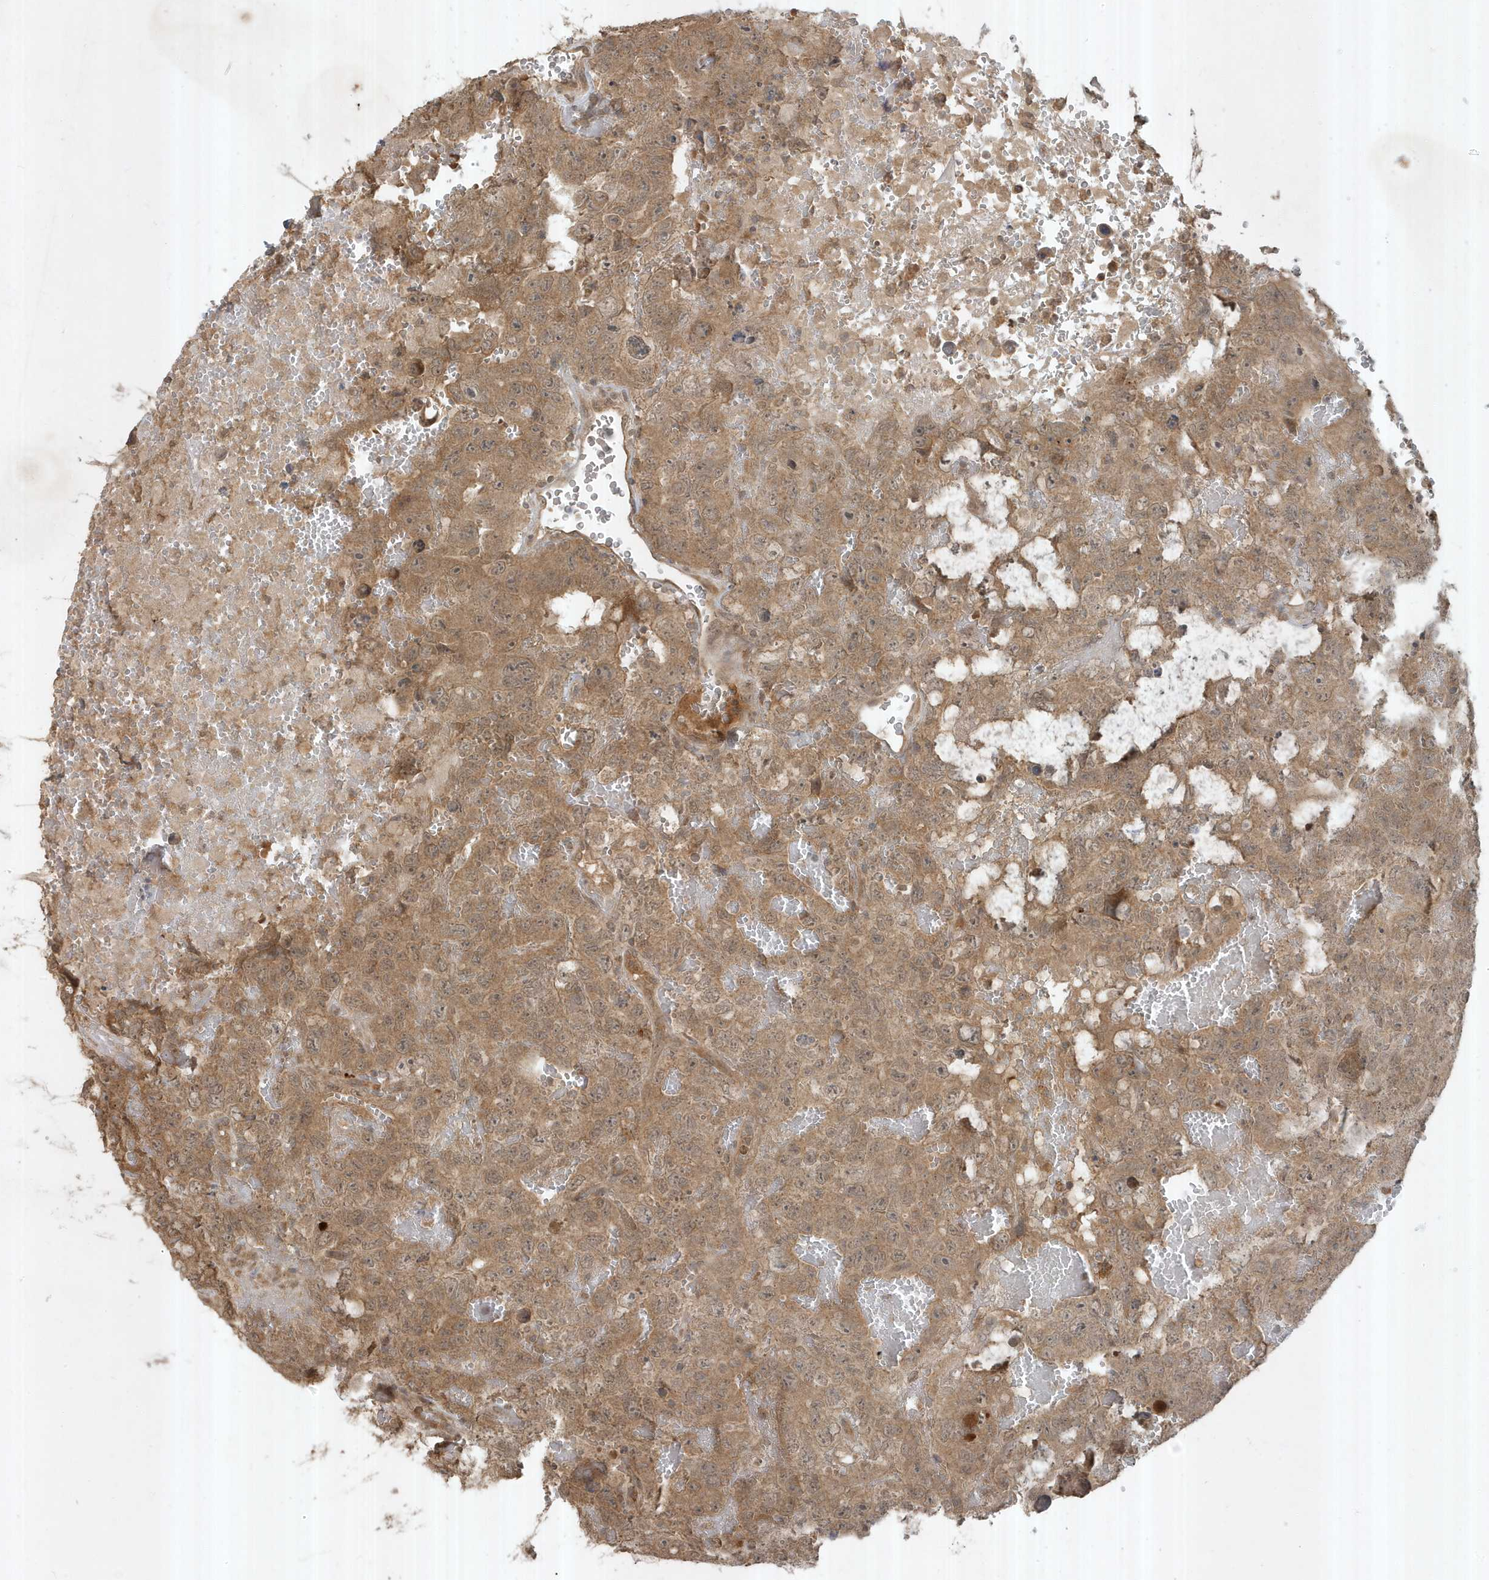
{"staining": {"intensity": "moderate", "quantity": ">75%", "location": "cytoplasmic/membranous"}, "tissue": "testis cancer", "cell_type": "Tumor cells", "image_type": "cancer", "snomed": [{"axis": "morphology", "description": "Carcinoma, Embryonal, NOS"}, {"axis": "topography", "description": "Testis"}], "caption": "IHC (DAB) staining of human testis cancer shows moderate cytoplasmic/membranous protein staining in approximately >75% of tumor cells.", "gene": "ABCB9", "patient": {"sex": "male", "age": 45}}